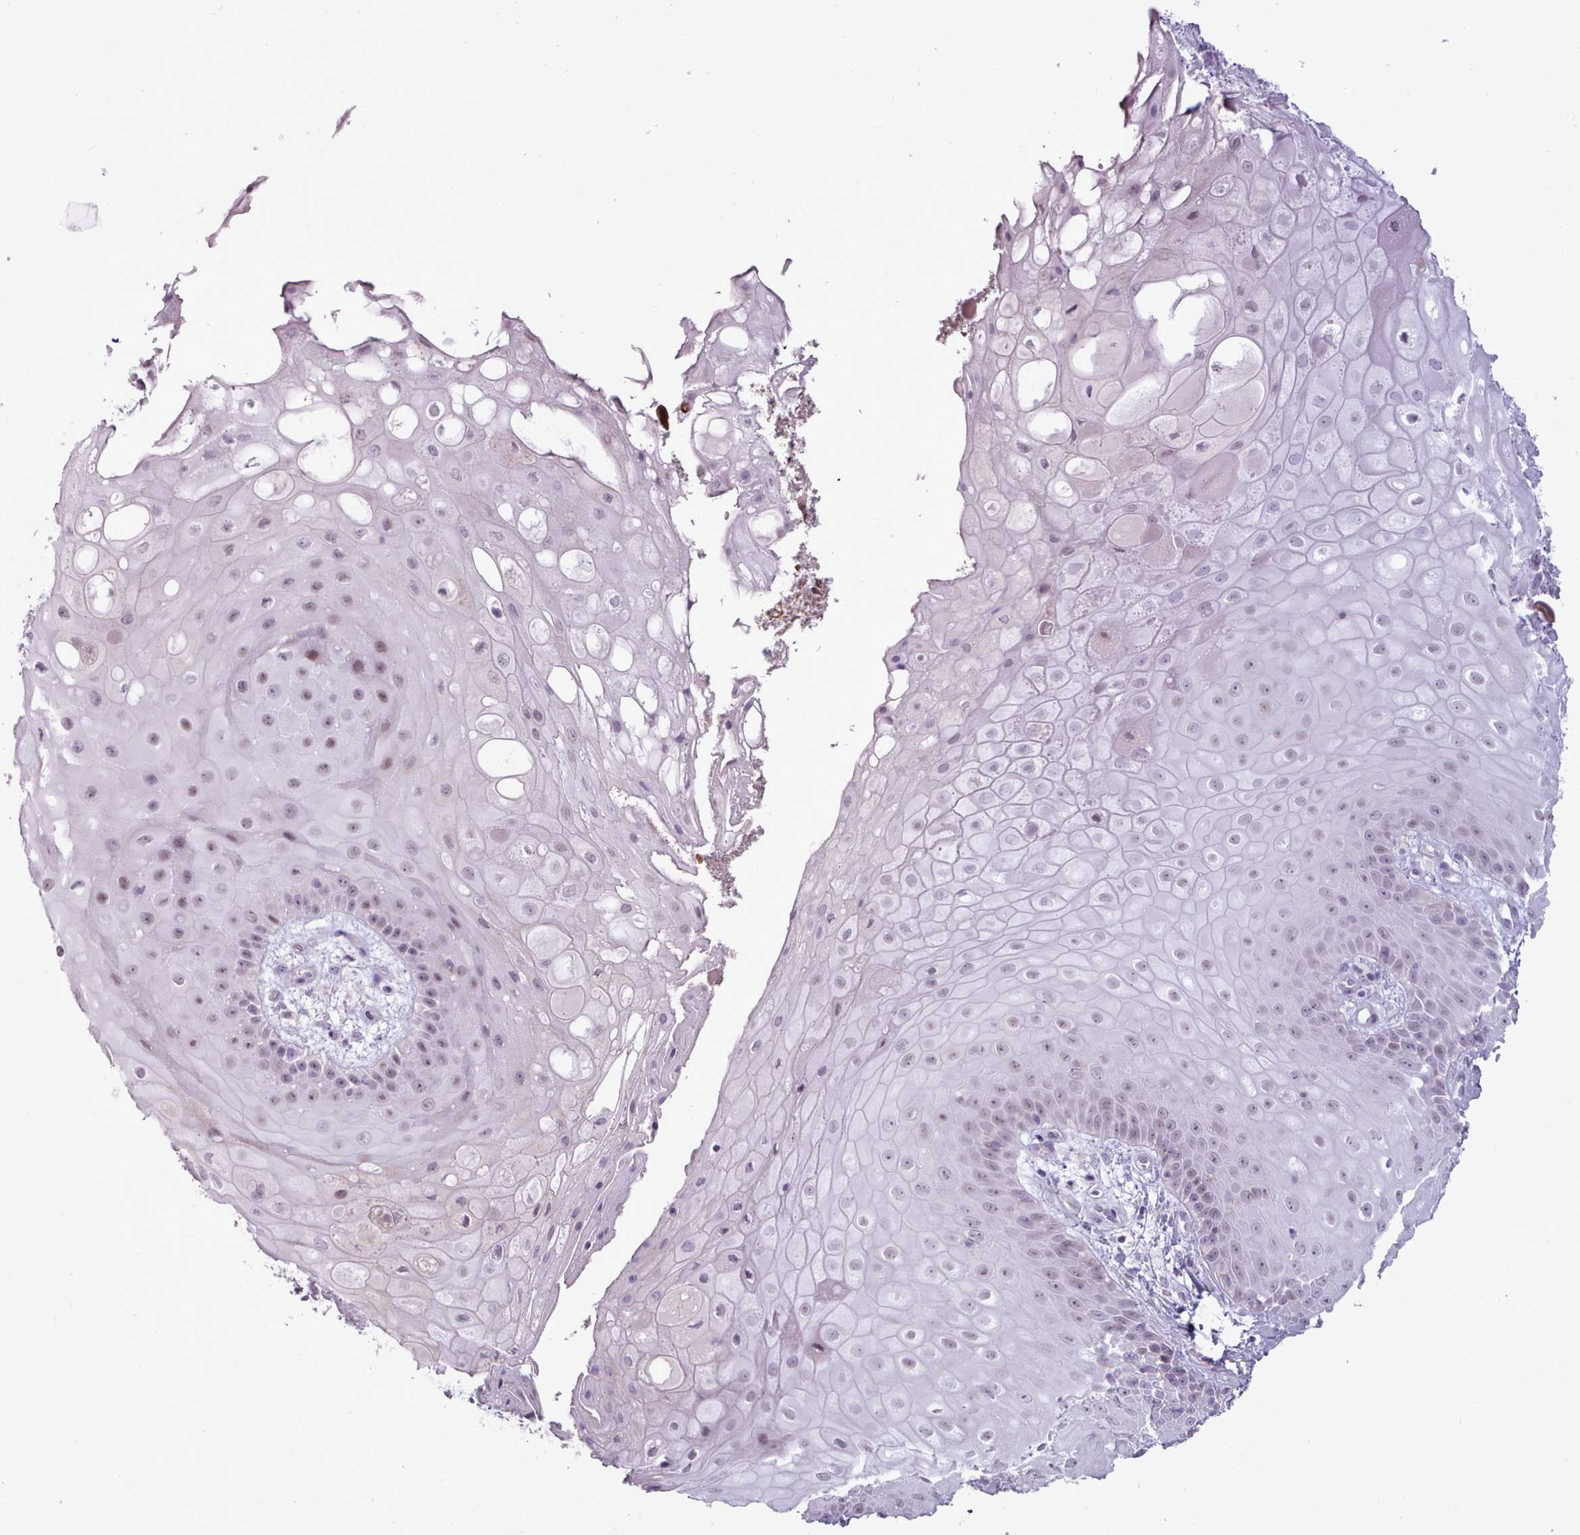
{"staining": {"intensity": "moderate", "quantity": "<25%", "location": "nuclear"}, "tissue": "skin", "cell_type": "Epidermal cells", "image_type": "normal", "snomed": [{"axis": "morphology", "description": "Normal tissue, NOS"}, {"axis": "topography", "description": "Anal"}], "caption": "This is a micrograph of immunohistochemistry staining of normal skin, which shows moderate staining in the nuclear of epidermal cells.", "gene": "BDKRB2", "patient": {"sex": "male", "age": 80}}